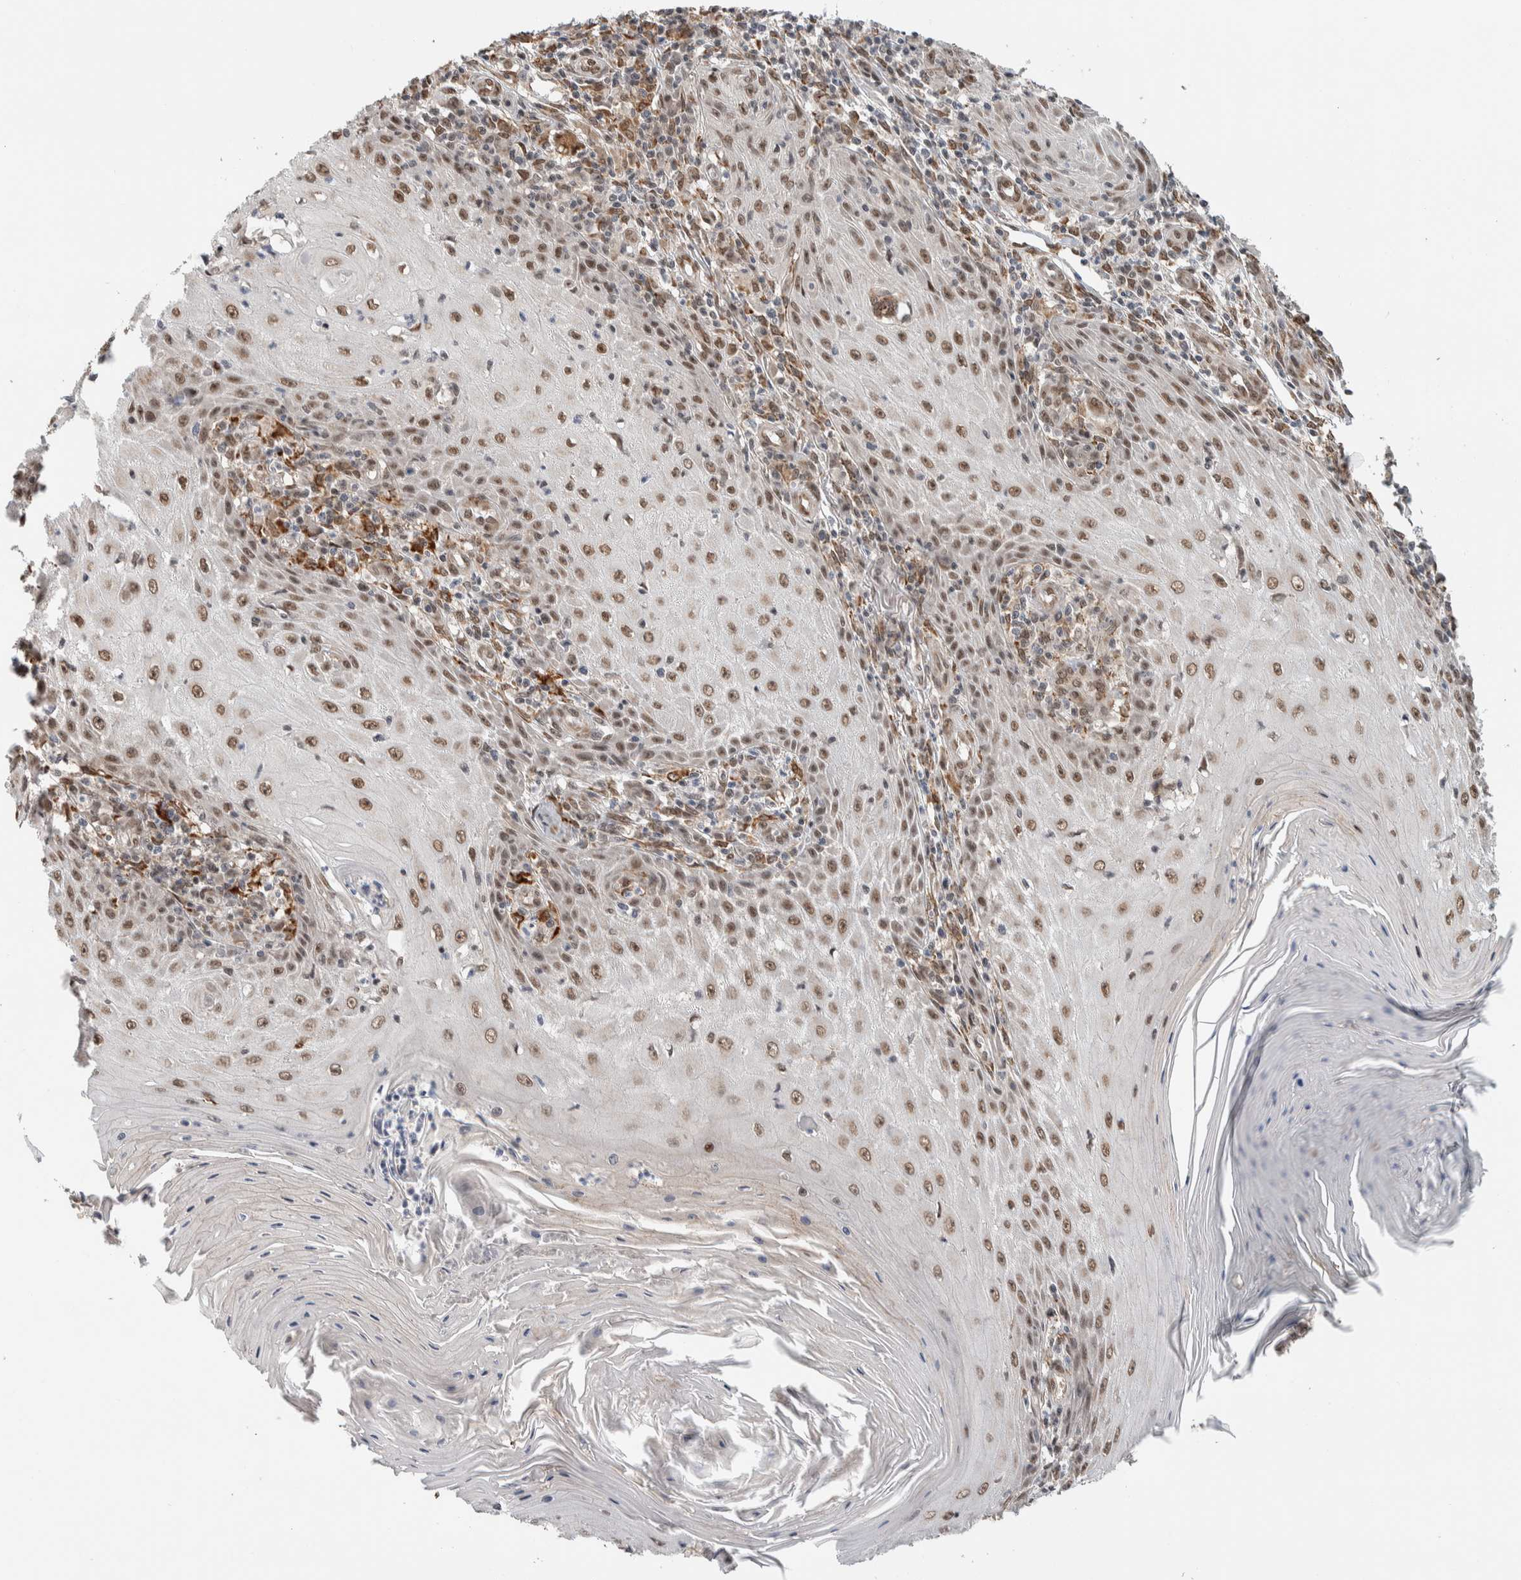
{"staining": {"intensity": "moderate", "quantity": ">75%", "location": "nuclear"}, "tissue": "skin cancer", "cell_type": "Tumor cells", "image_type": "cancer", "snomed": [{"axis": "morphology", "description": "Squamous cell carcinoma, NOS"}, {"axis": "topography", "description": "Skin"}], "caption": "High-magnification brightfield microscopy of skin cancer stained with DAB (3,3'-diaminobenzidine) (brown) and counterstained with hematoxylin (blue). tumor cells exhibit moderate nuclear positivity is seen in about>75% of cells.", "gene": "TNRC18", "patient": {"sex": "female", "age": 73}}